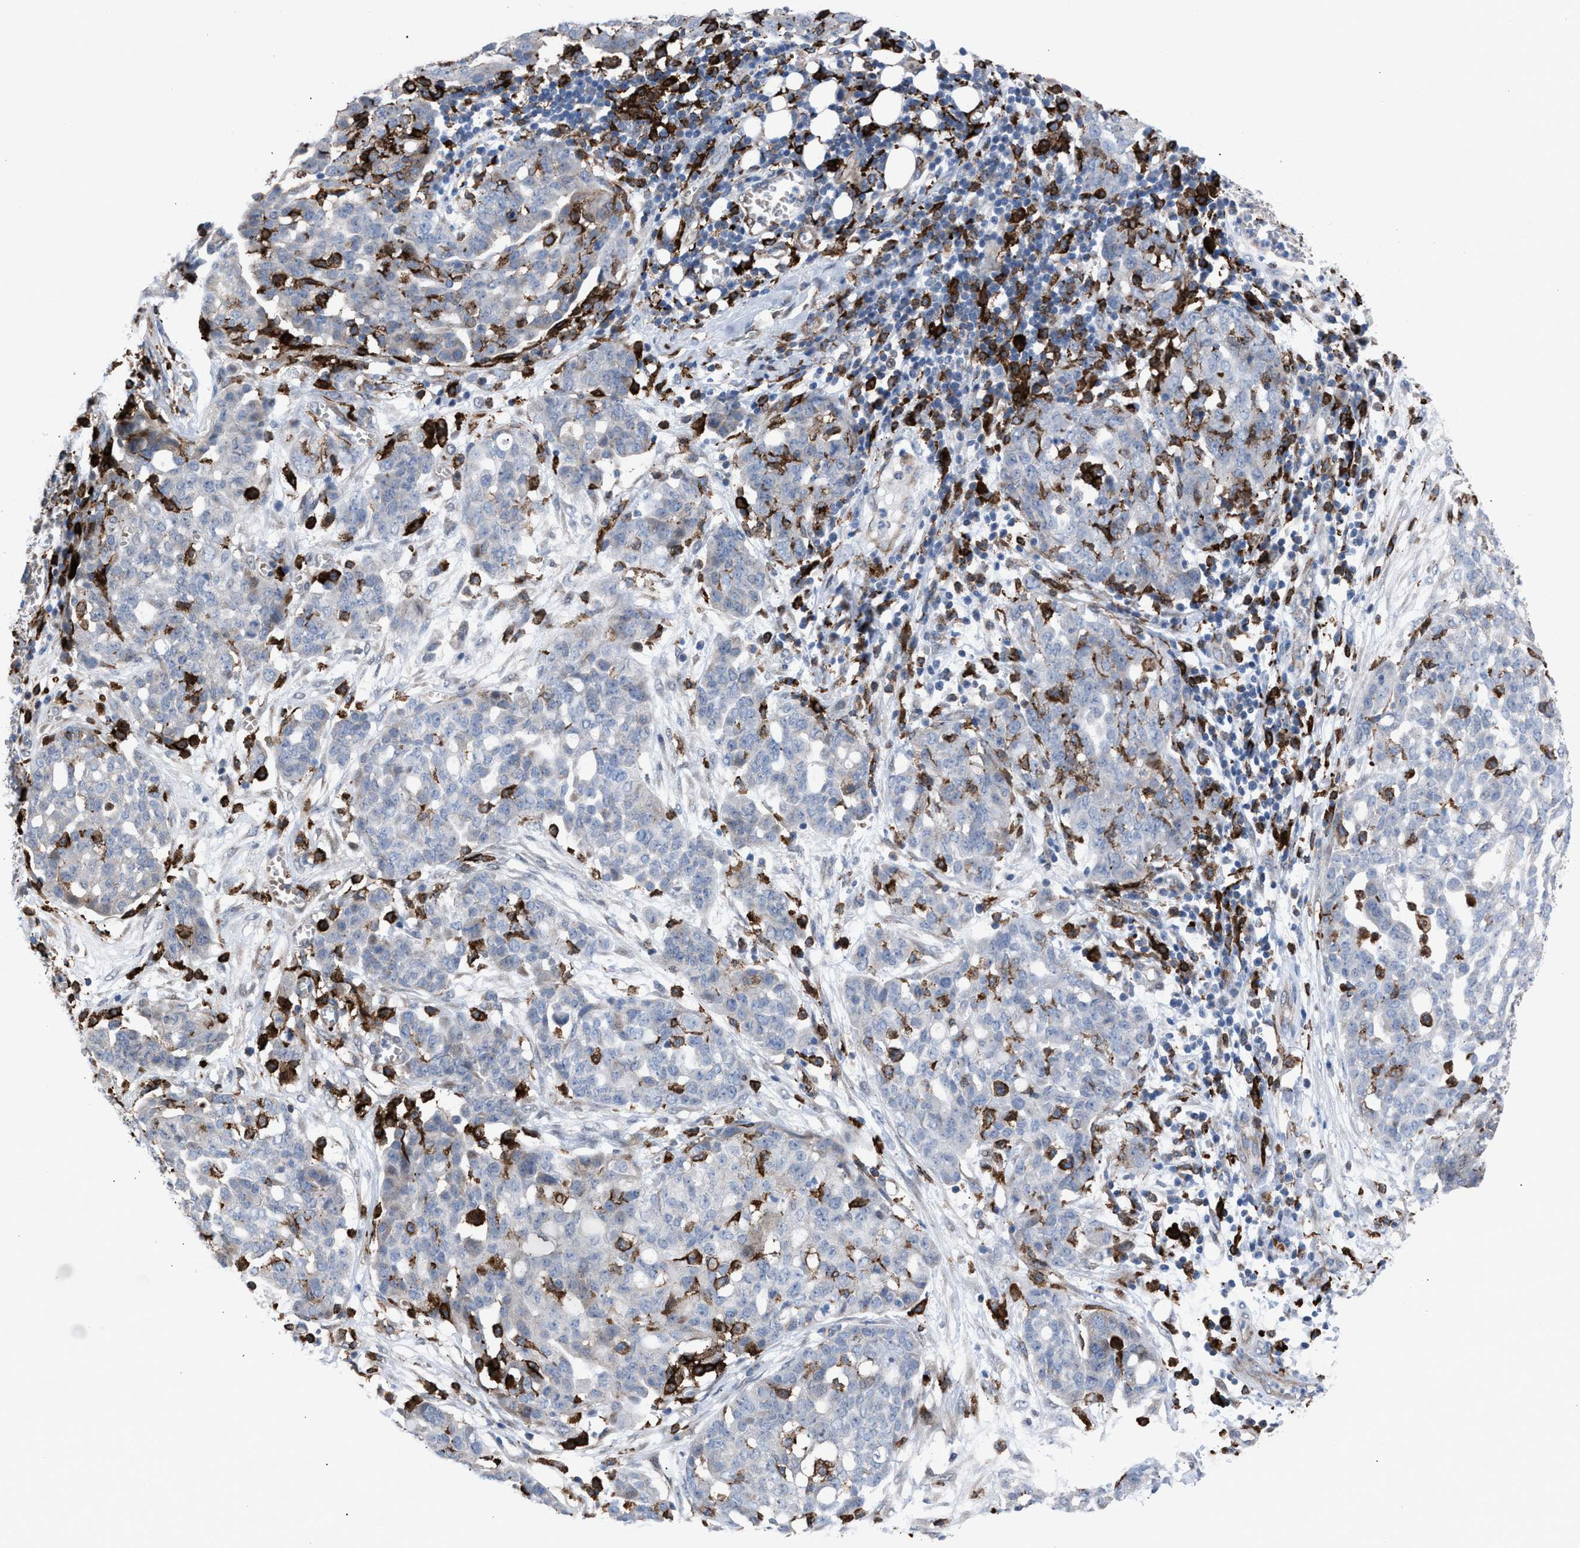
{"staining": {"intensity": "strong", "quantity": "<25%", "location": "cytoplasmic/membranous"}, "tissue": "ovarian cancer", "cell_type": "Tumor cells", "image_type": "cancer", "snomed": [{"axis": "morphology", "description": "Cystadenocarcinoma, serous, NOS"}, {"axis": "topography", "description": "Soft tissue"}, {"axis": "topography", "description": "Ovary"}], "caption": "Ovarian cancer (serous cystadenocarcinoma) stained with a brown dye shows strong cytoplasmic/membranous positive expression in about <25% of tumor cells.", "gene": "SLC47A1", "patient": {"sex": "female", "age": 57}}